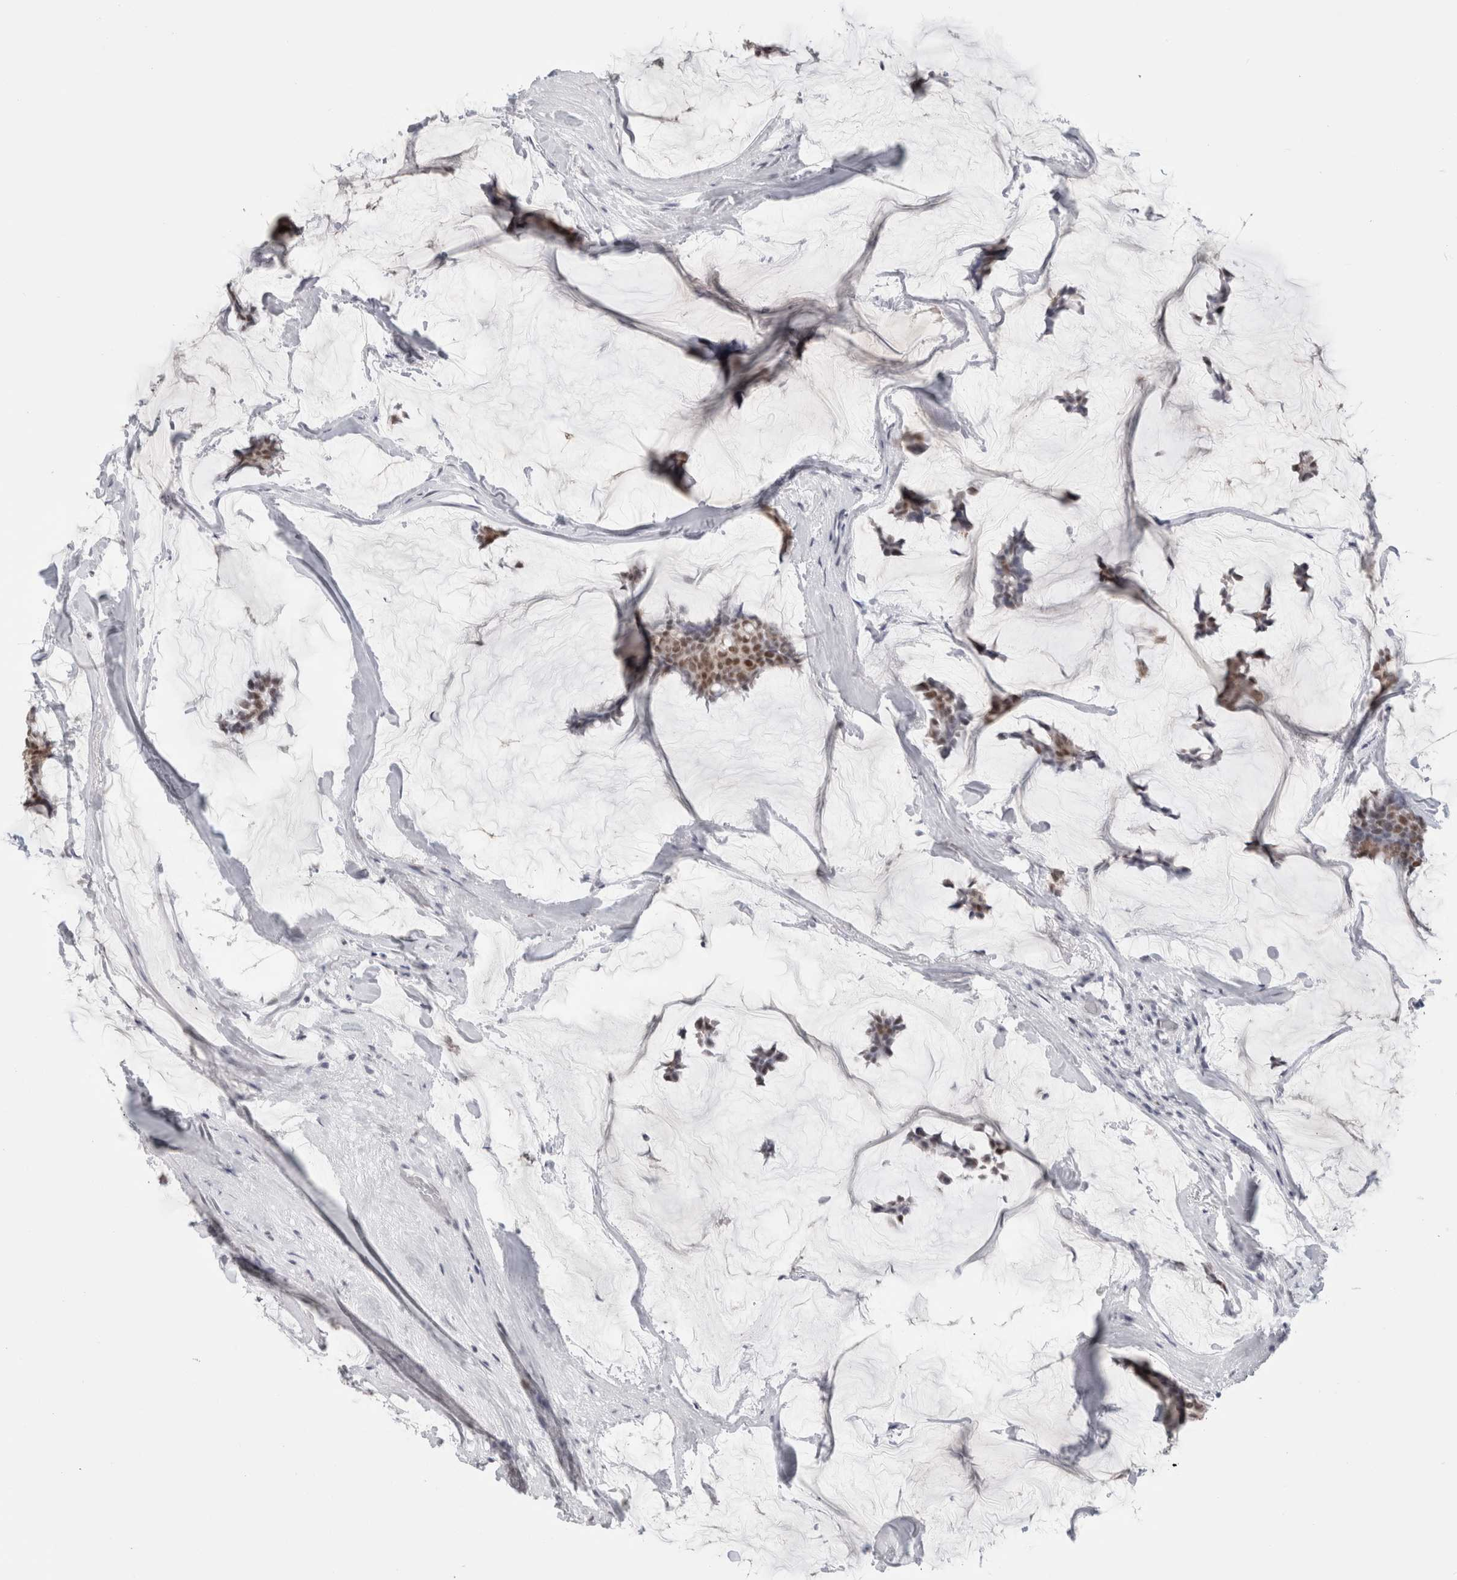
{"staining": {"intensity": "moderate", "quantity": ">75%", "location": "nuclear"}, "tissue": "breast cancer", "cell_type": "Tumor cells", "image_type": "cancer", "snomed": [{"axis": "morphology", "description": "Duct carcinoma"}, {"axis": "topography", "description": "Breast"}], "caption": "About >75% of tumor cells in breast cancer (infiltrating ductal carcinoma) display moderate nuclear protein expression as visualized by brown immunohistochemical staining.", "gene": "SMARCC1", "patient": {"sex": "female", "age": 93}}